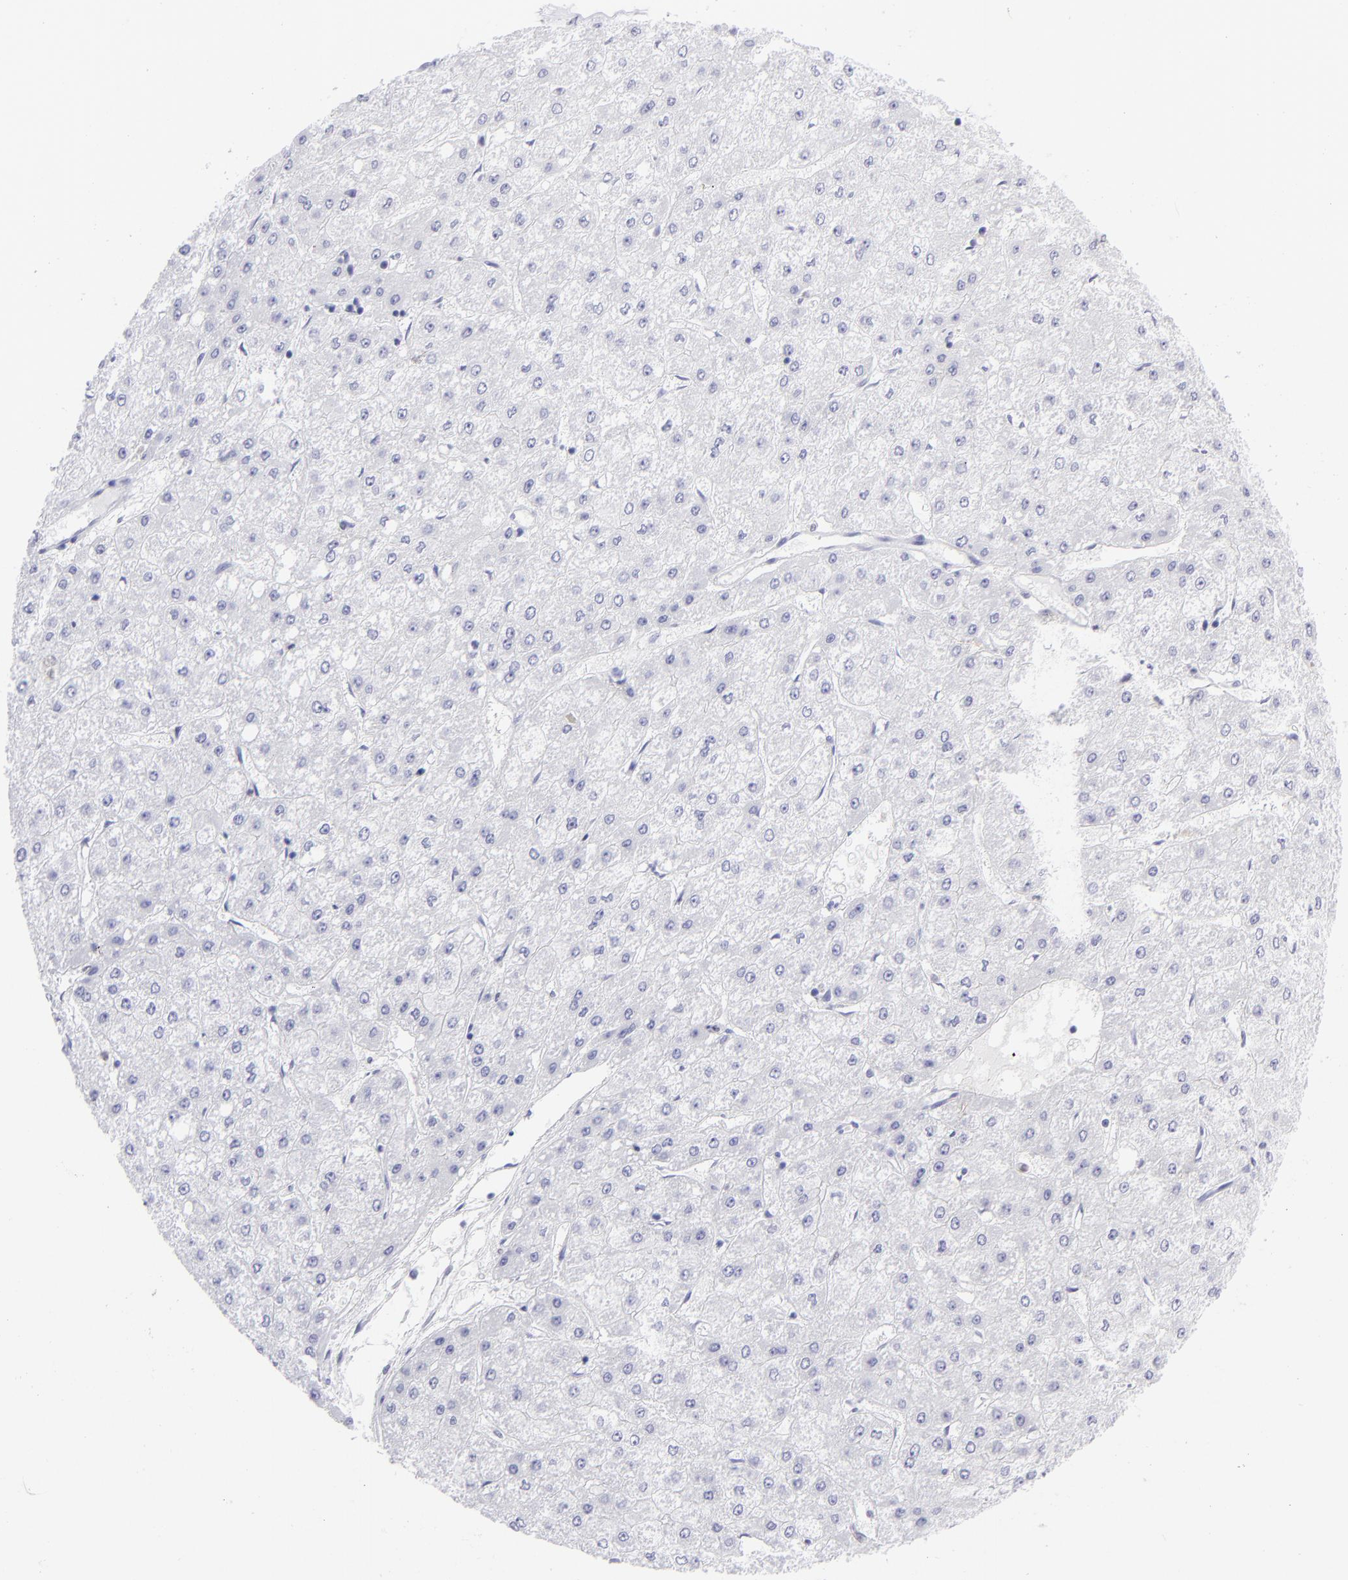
{"staining": {"intensity": "negative", "quantity": "none", "location": "none"}, "tissue": "liver cancer", "cell_type": "Tumor cells", "image_type": "cancer", "snomed": [{"axis": "morphology", "description": "Carcinoma, Hepatocellular, NOS"}, {"axis": "topography", "description": "Liver"}], "caption": "The photomicrograph displays no staining of tumor cells in liver cancer (hepatocellular carcinoma).", "gene": "MITF", "patient": {"sex": "female", "age": 52}}